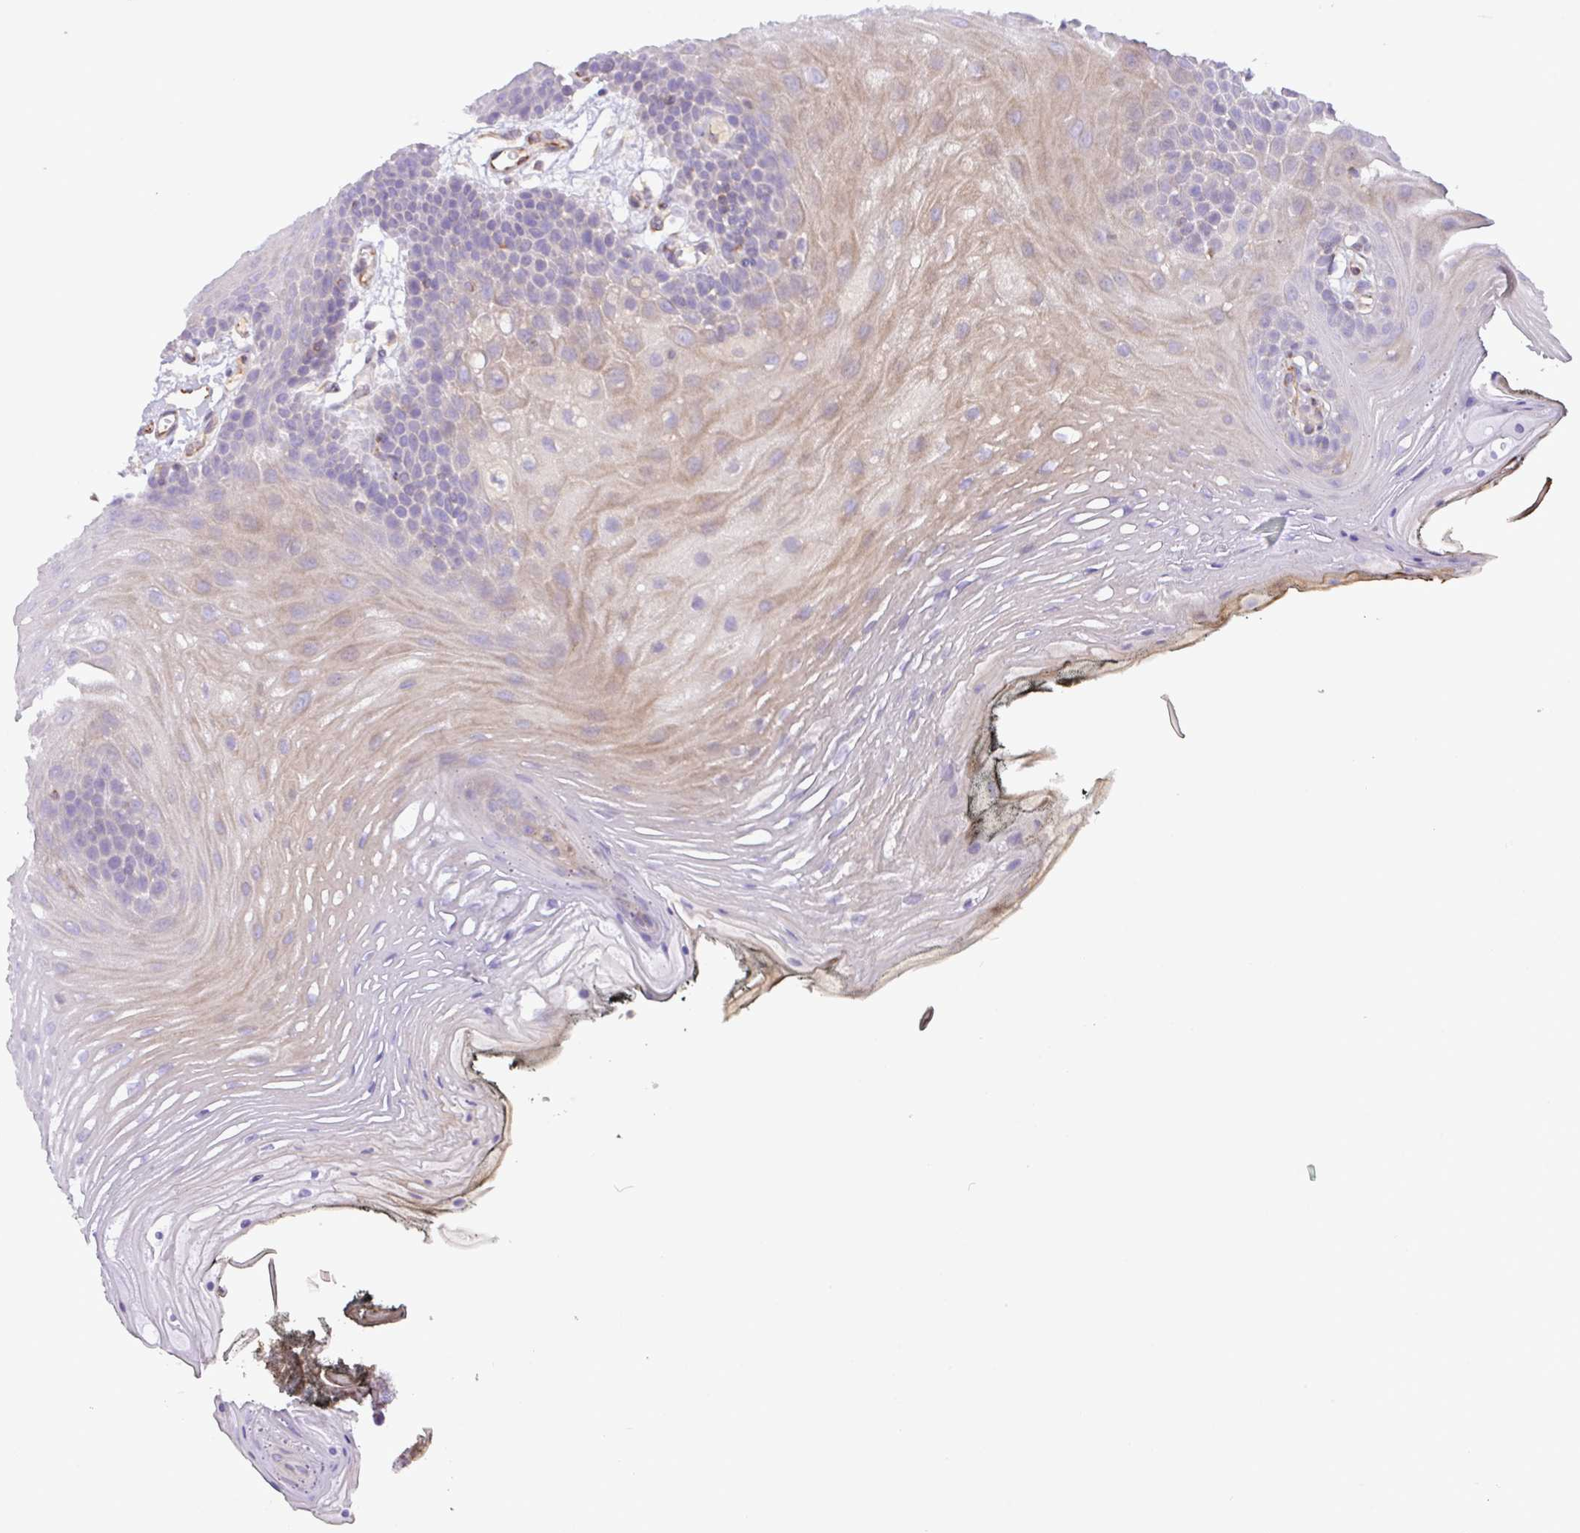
{"staining": {"intensity": "weak", "quantity": "<25%", "location": "cytoplasmic/membranous"}, "tissue": "oral mucosa", "cell_type": "Squamous epithelial cells", "image_type": "normal", "snomed": [{"axis": "morphology", "description": "Normal tissue, NOS"}, {"axis": "topography", "description": "Oral tissue"}, {"axis": "topography", "description": "Tounge, NOS"}], "caption": "Immunohistochemistry of benign human oral mucosa reveals no staining in squamous epithelial cells.", "gene": "MRM2", "patient": {"sex": "female", "age": 81}}